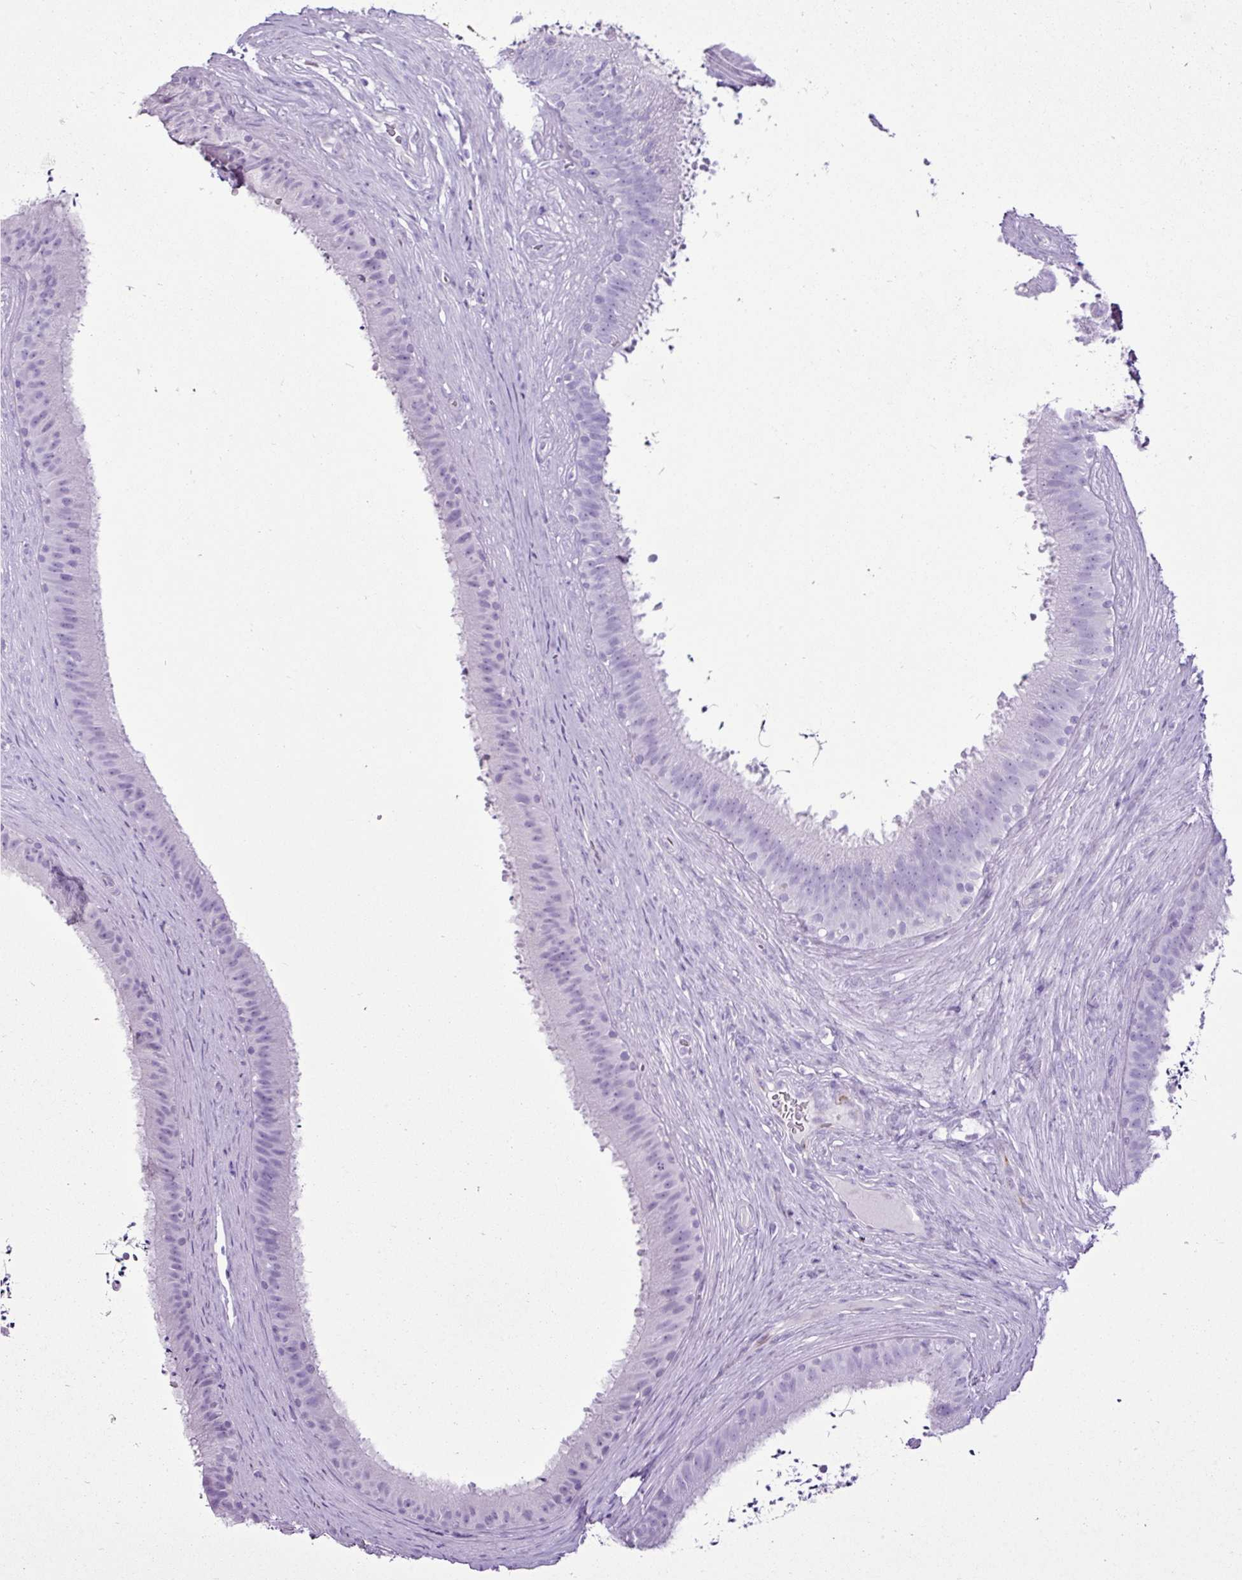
{"staining": {"intensity": "negative", "quantity": "none", "location": "none"}, "tissue": "epididymis", "cell_type": "Glandular cells", "image_type": "normal", "snomed": [{"axis": "morphology", "description": "Normal tissue, NOS"}, {"axis": "topography", "description": "Testis"}, {"axis": "topography", "description": "Epididymis"}], "caption": "Unremarkable epididymis was stained to show a protein in brown. There is no significant staining in glandular cells. Nuclei are stained in blue.", "gene": "LILRB4", "patient": {"sex": "male", "age": 41}}